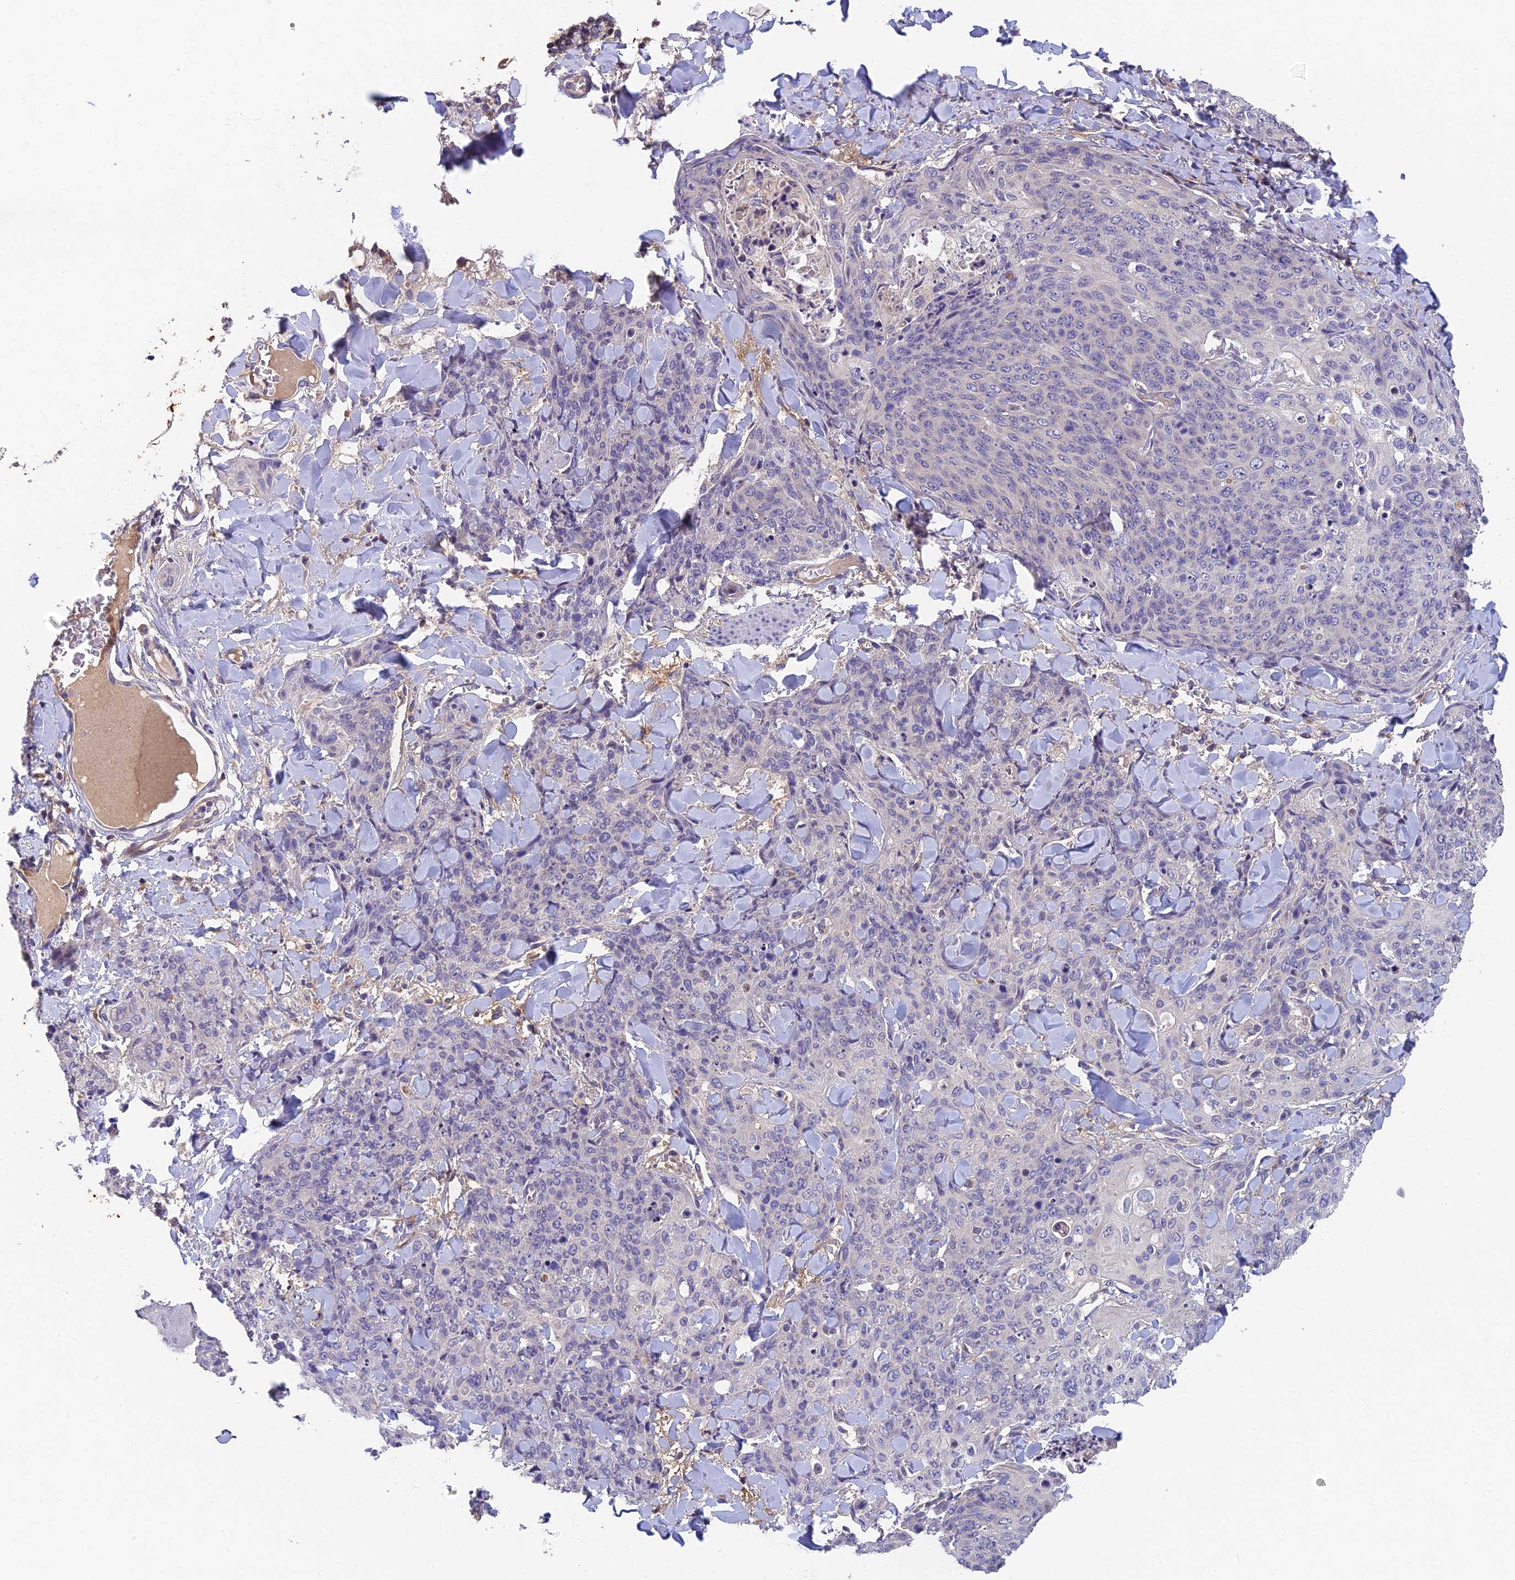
{"staining": {"intensity": "negative", "quantity": "none", "location": "none"}, "tissue": "skin cancer", "cell_type": "Tumor cells", "image_type": "cancer", "snomed": [{"axis": "morphology", "description": "Squamous cell carcinoma, NOS"}, {"axis": "topography", "description": "Skin"}, {"axis": "topography", "description": "Vulva"}], "caption": "Photomicrograph shows no protein positivity in tumor cells of skin squamous cell carcinoma tissue. Brightfield microscopy of IHC stained with DAB (brown) and hematoxylin (blue), captured at high magnification.", "gene": "ADAMTS13", "patient": {"sex": "female", "age": 85}}